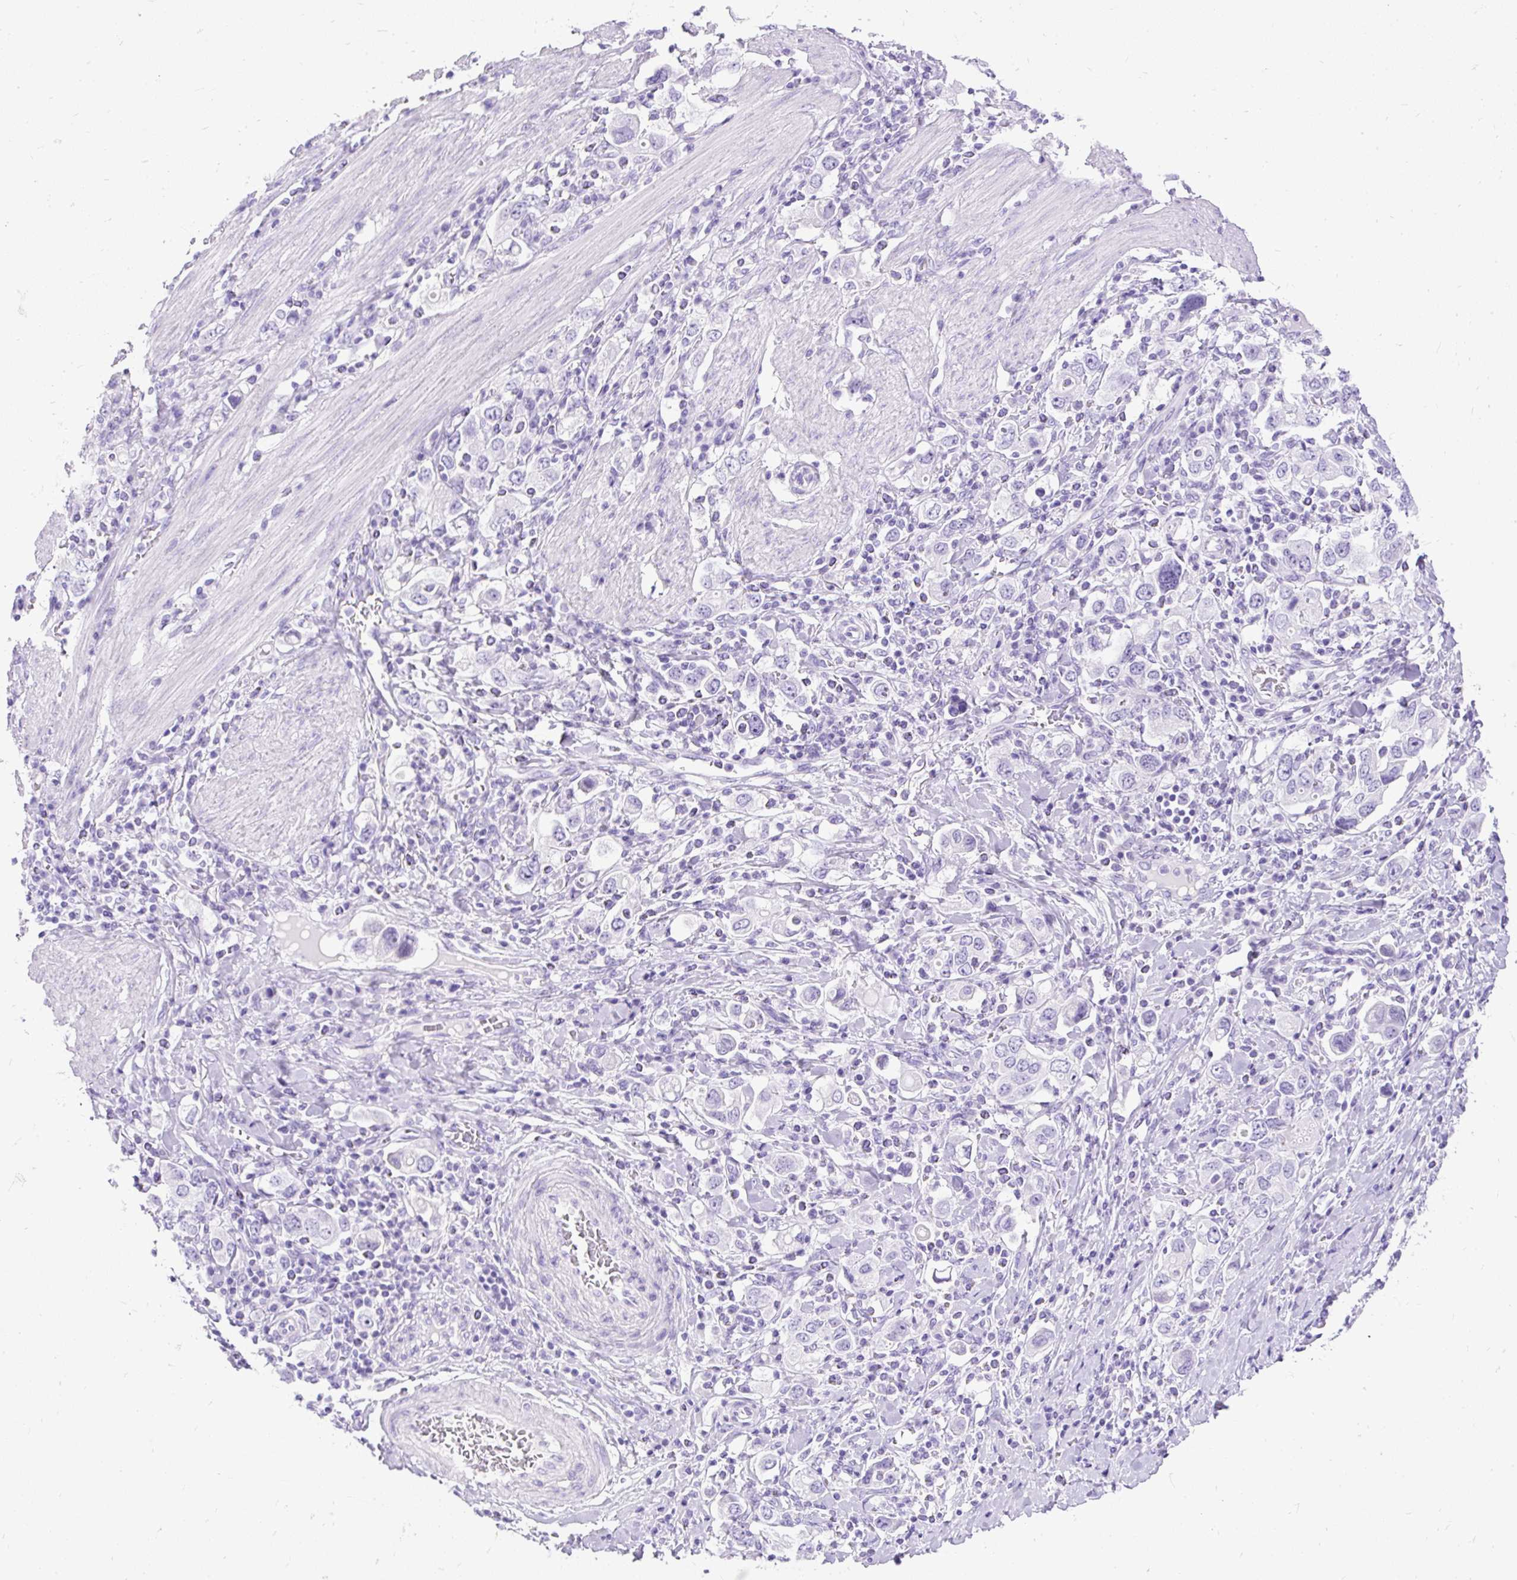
{"staining": {"intensity": "negative", "quantity": "none", "location": "none"}, "tissue": "stomach cancer", "cell_type": "Tumor cells", "image_type": "cancer", "snomed": [{"axis": "morphology", "description": "Adenocarcinoma, NOS"}, {"axis": "topography", "description": "Stomach, upper"}], "caption": "Immunohistochemistry photomicrograph of neoplastic tissue: human adenocarcinoma (stomach) stained with DAB (3,3'-diaminobenzidine) exhibits no significant protein expression in tumor cells.", "gene": "HEY1", "patient": {"sex": "male", "age": 62}}